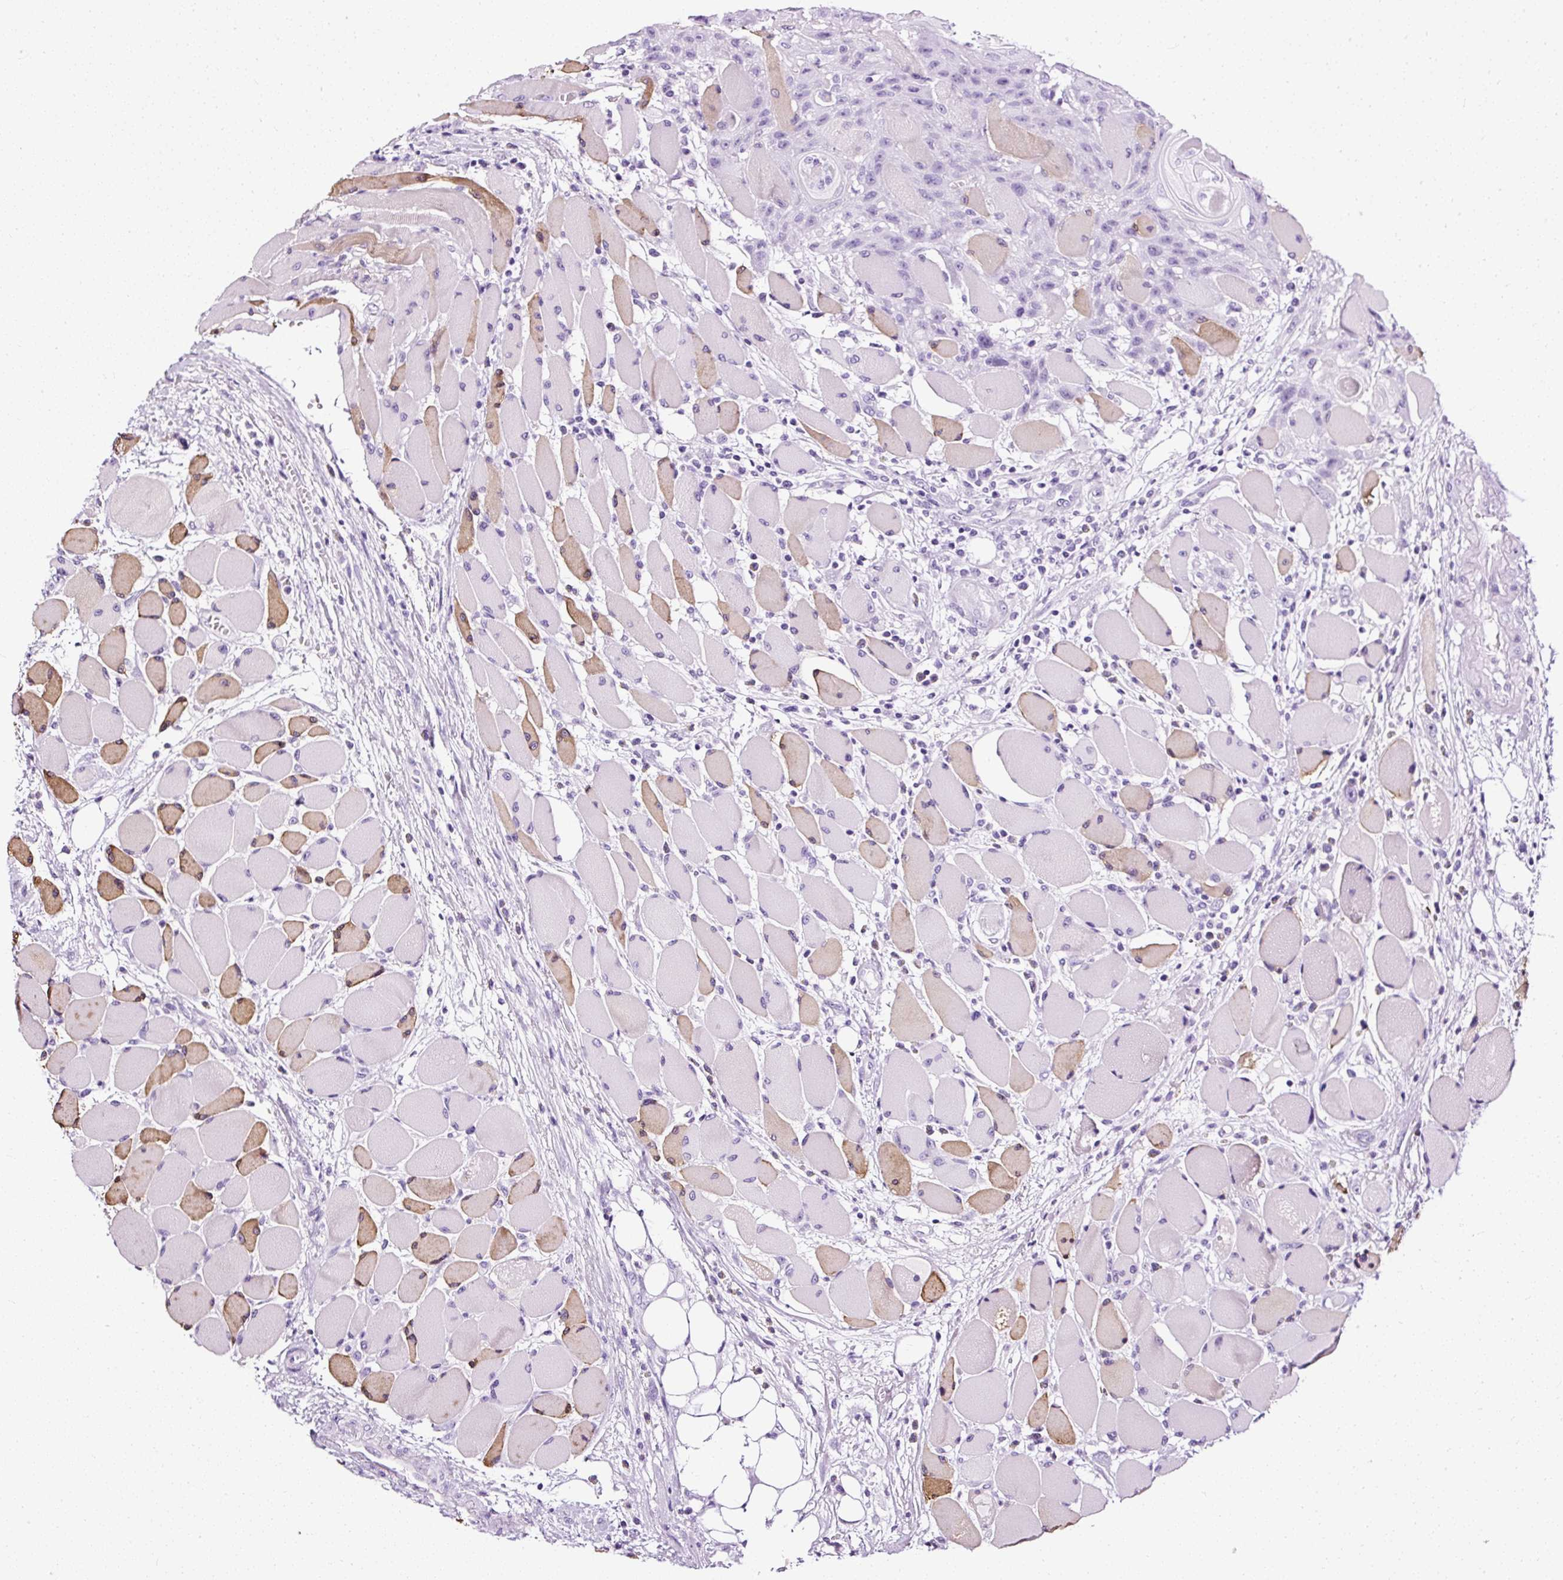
{"staining": {"intensity": "negative", "quantity": "none", "location": "none"}, "tissue": "head and neck cancer", "cell_type": "Tumor cells", "image_type": "cancer", "snomed": [{"axis": "morphology", "description": "Squamous cell carcinoma, NOS"}, {"axis": "topography", "description": "Head-Neck"}], "caption": "IHC micrograph of human head and neck squamous cell carcinoma stained for a protein (brown), which displays no expression in tumor cells. The staining was performed using DAB to visualize the protein expression in brown, while the nuclei were stained in blue with hematoxylin (Magnification: 20x).", "gene": "ATP2A1", "patient": {"sex": "female", "age": 43}}